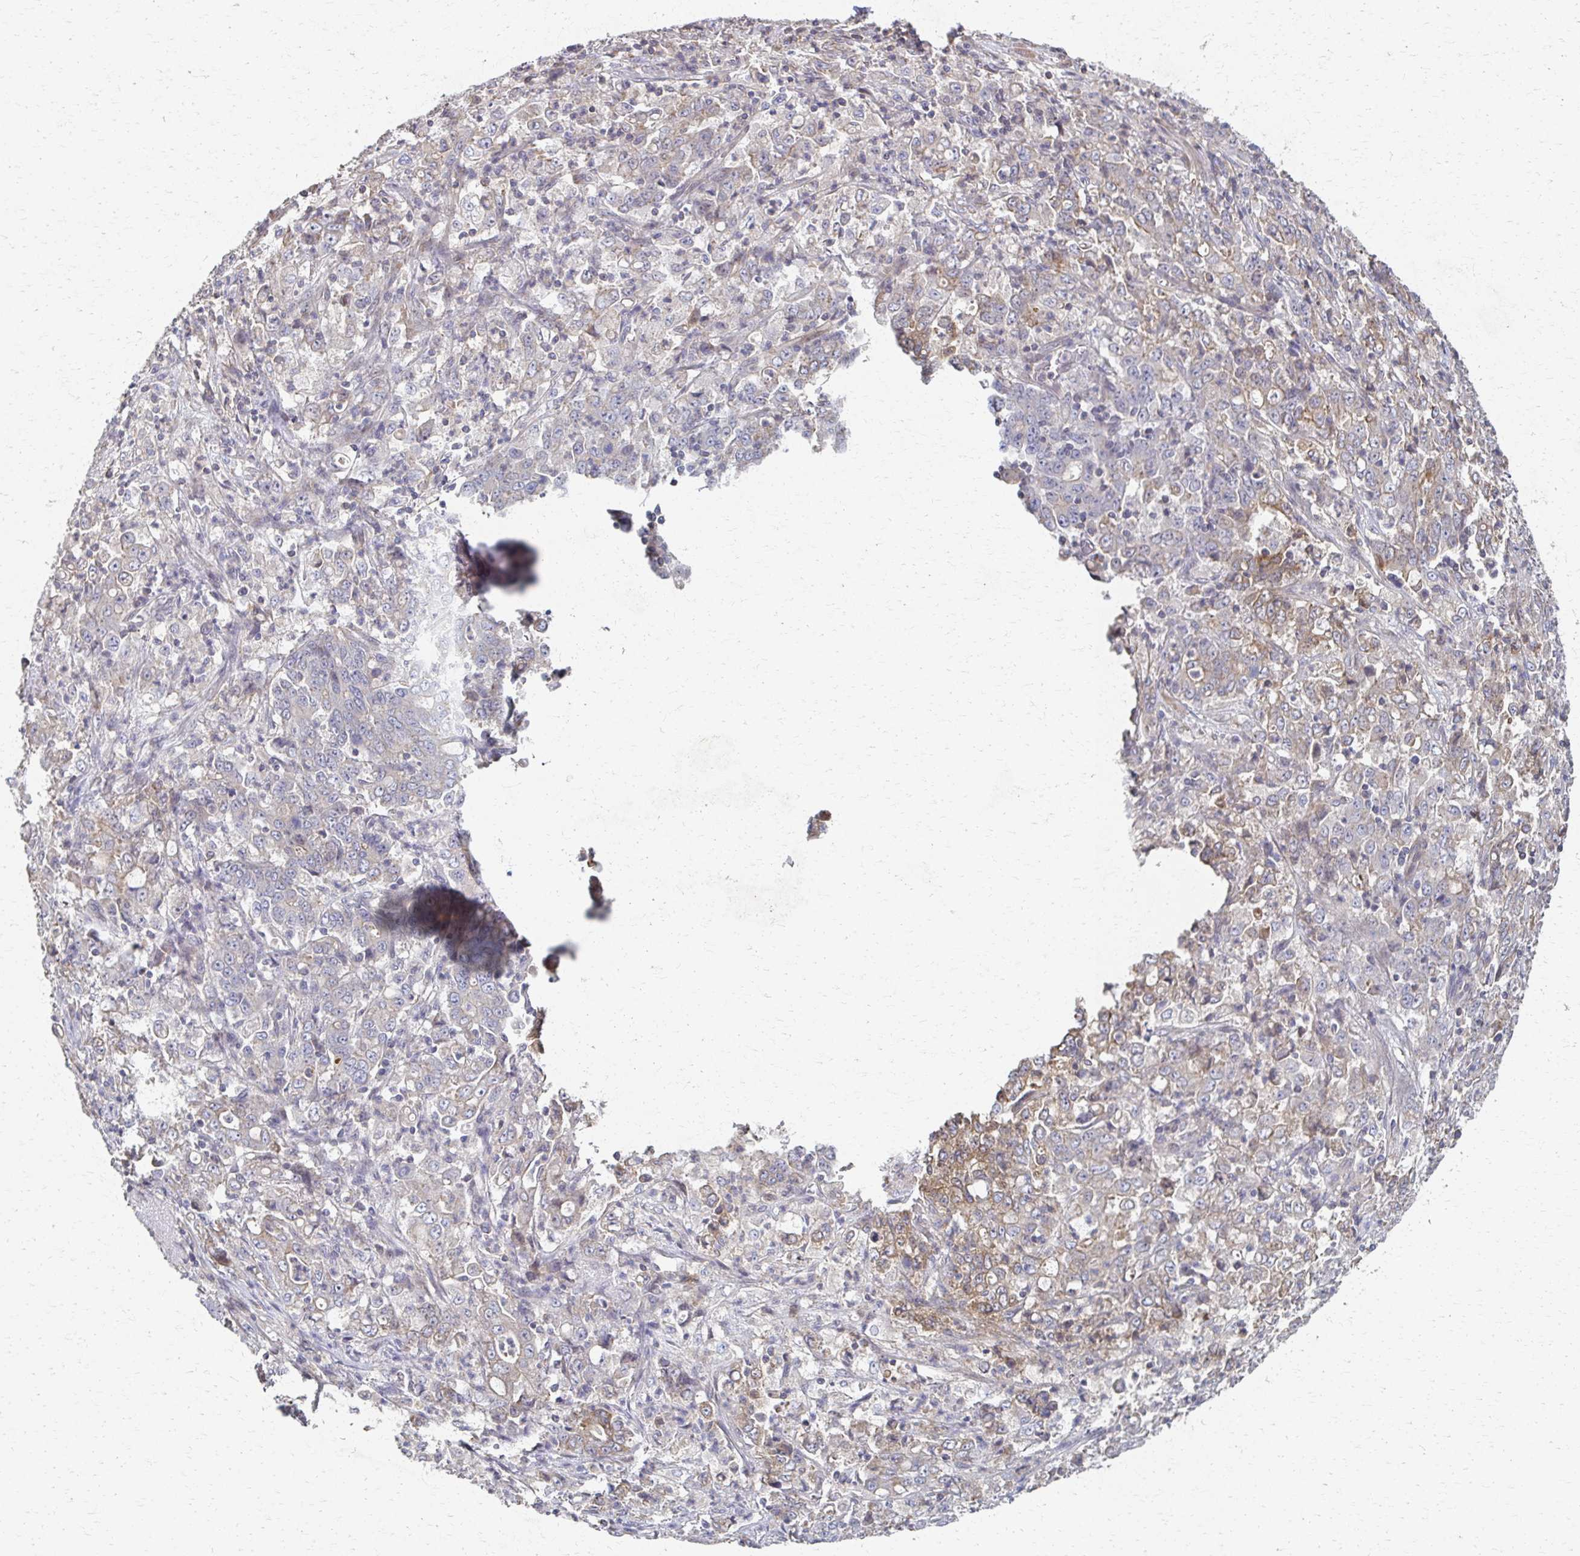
{"staining": {"intensity": "weak", "quantity": "<25%", "location": "cytoplasmic/membranous"}, "tissue": "stomach cancer", "cell_type": "Tumor cells", "image_type": "cancer", "snomed": [{"axis": "morphology", "description": "Adenocarcinoma, NOS"}, {"axis": "topography", "description": "Stomach, lower"}], "caption": "This is an immunohistochemistry histopathology image of human stomach cancer (adenocarcinoma). There is no staining in tumor cells.", "gene": "EOLA2", "patient": {"sex": "female", "age": 71}}